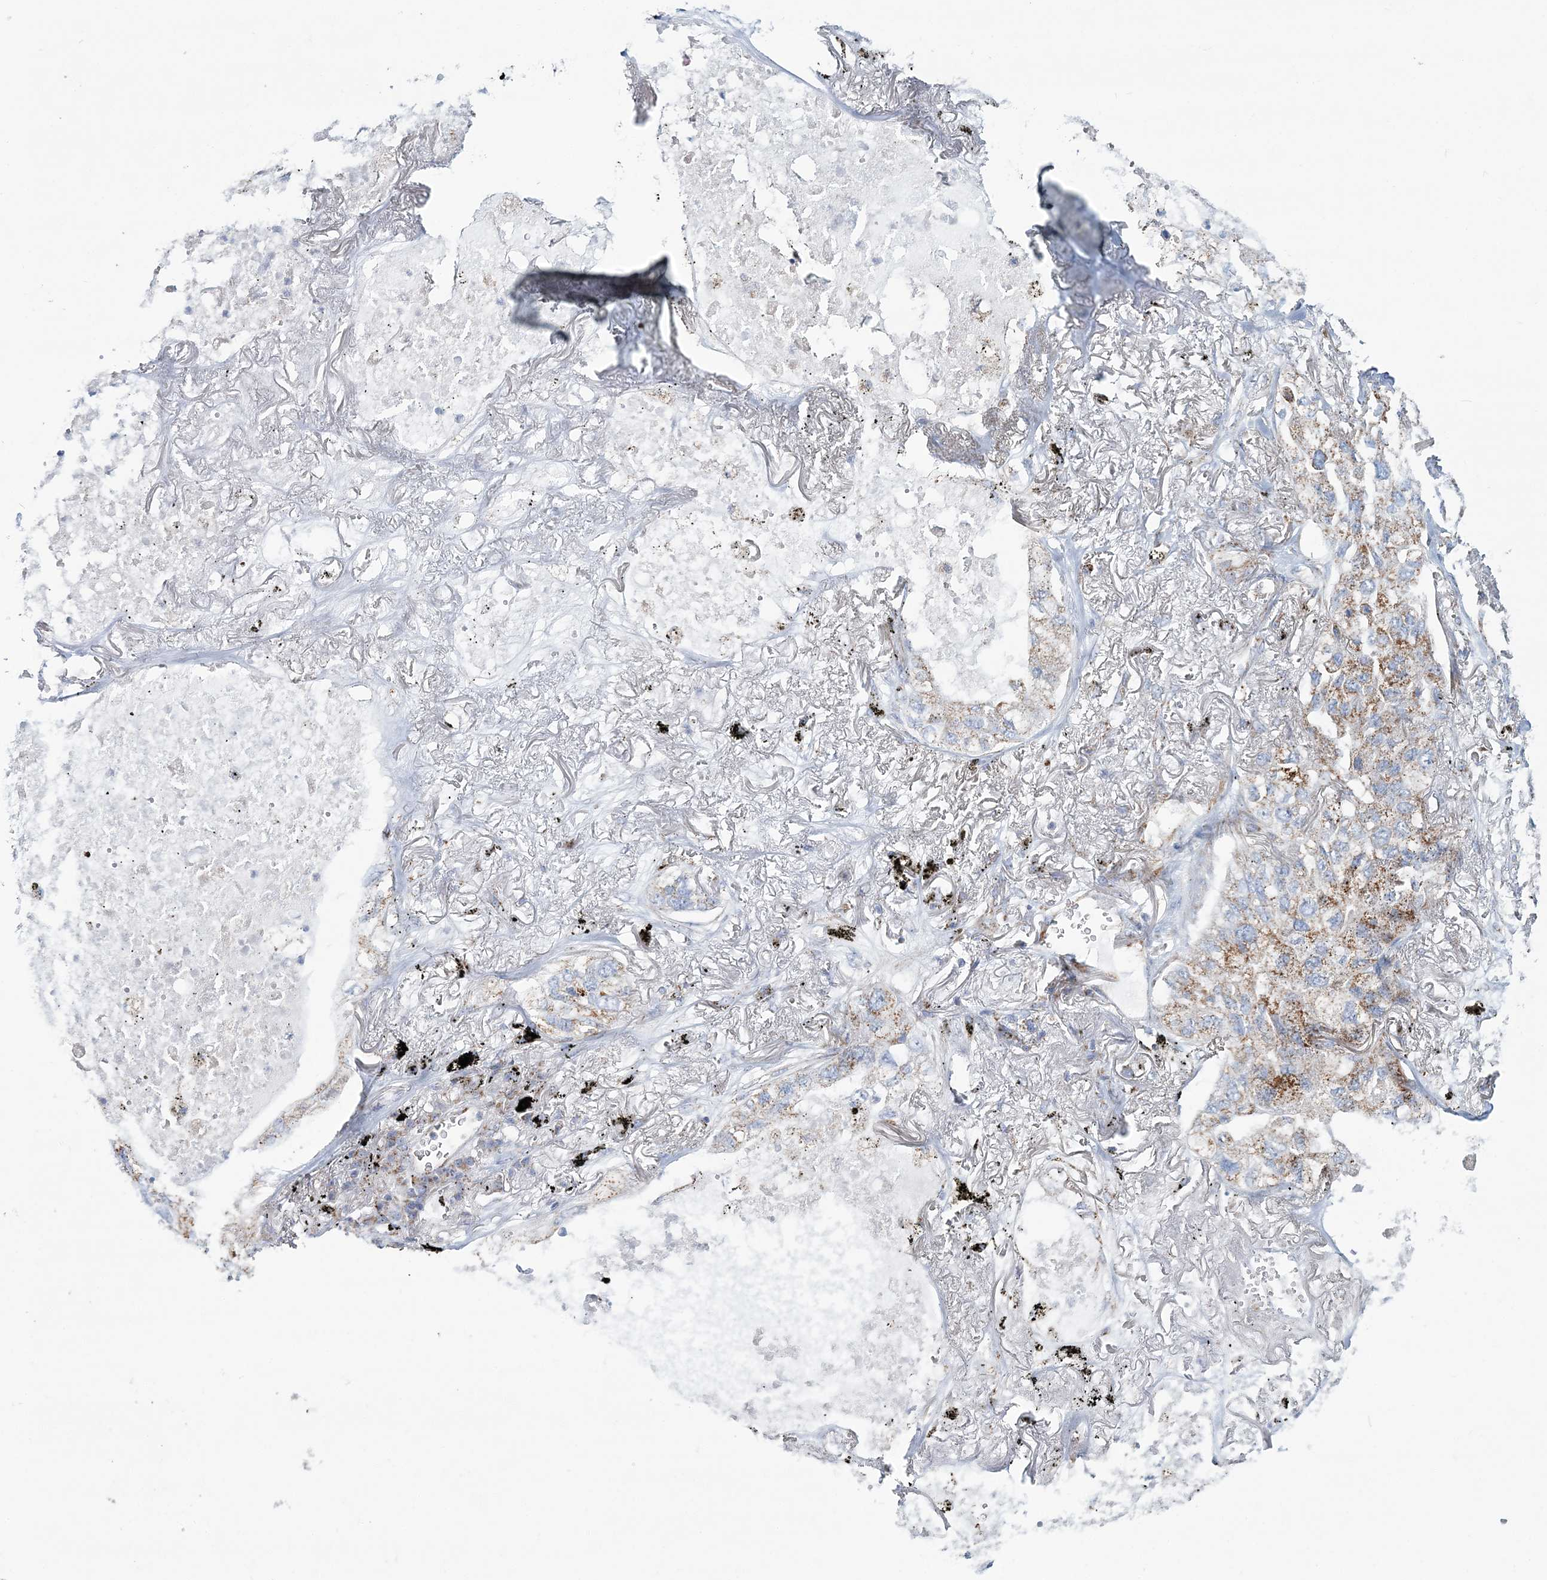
{"staining": {"intensity": "moderate", "quantity": "25%-75%", "location": "cytoplasmic/membranous"}, "tissue": "lung cancer", "cell_type": "Tumor cells", "image_type": "cancer", "snomed": [{"axis": "morphology", "description": "Adenocarcinoma, NOS"}, {"axis": "topography", "description": "Lung"}], "caption": "Moderate cytoplasmic/membranous protein staining is appreciated in approximately 25%-75% of tumor cells in lung cancer (adenocarcinoma).", "gene": "ARHGAP6", "patient": {"sex": "male", "age": 65}}